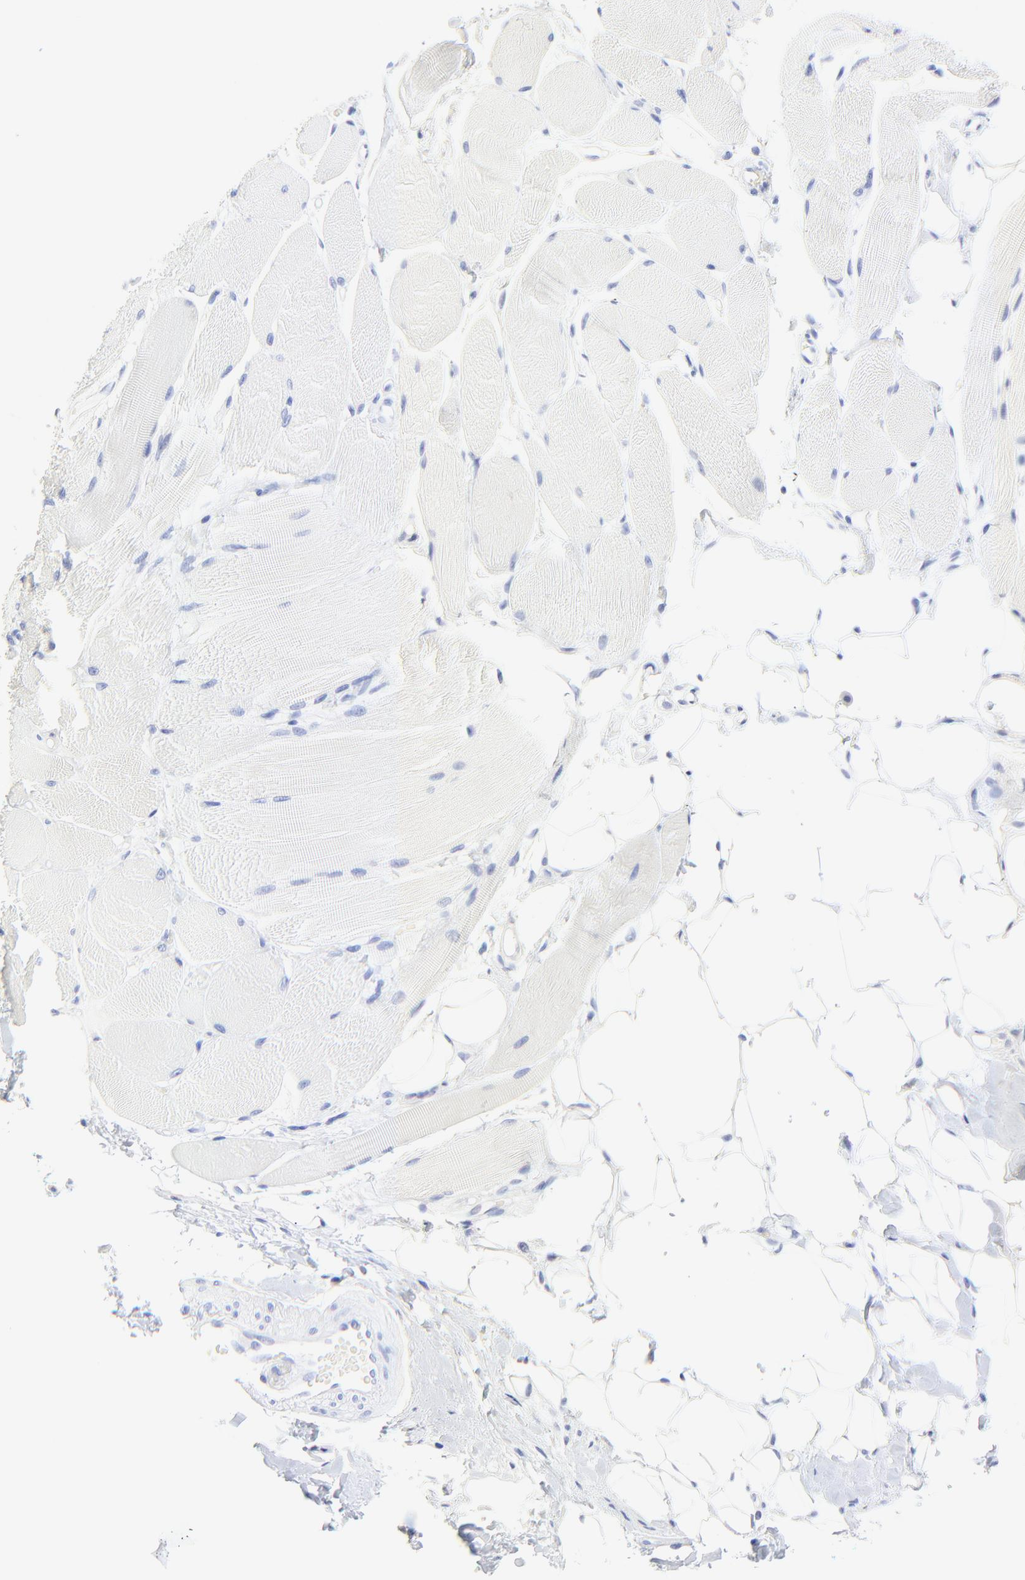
{"staining": {"intensity": "negative", "quantity": "none", "location": "none"}, "tissue": "skeletal muscle", "cell_type": "Myocytes", "image_type": "normal", "snomed": [{"axis": "morphology", "description": "Normal tissue, NOS"}, {"axis": "topography", "description": "Skeletal muscle"}, {"axis": "topography", "description": "Peripheral nerve tissue"}], "caption": "The micrograph exhibits no significant staining in myocytes of skeletal muscle. Nuclei are stained in blue.", "gene": "PSD3", "patient": {"sex": "female", "age": 84}}